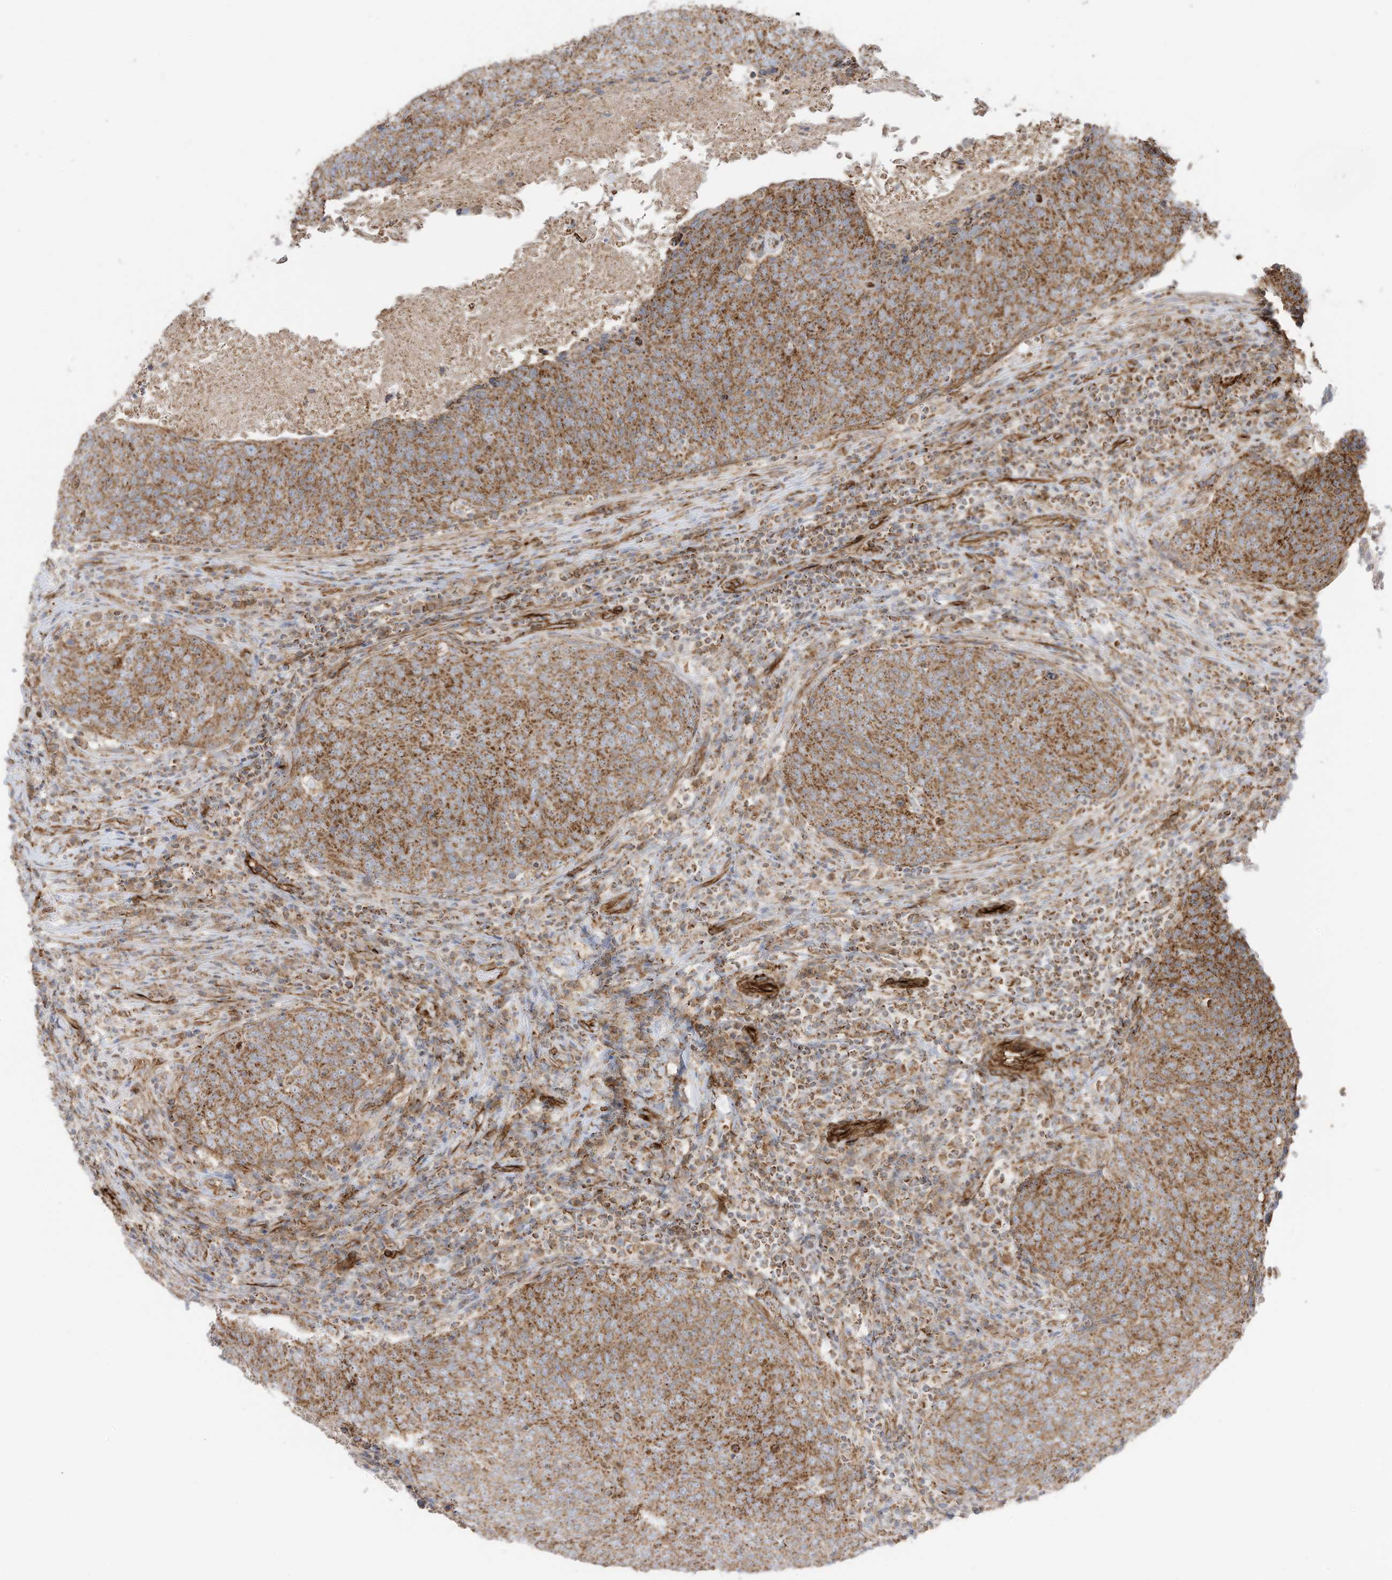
{"staining": {"intensity": "moderate", "quantity": ">75%", "location": "cytoplasmic/membranous"}, "tissue": "head and neck cancer", "cell_type": "Tumor cells", "image_type": "cancer", "snomed": [{"axis": "morphology", "description": "Squamous cell carcinoma, NOS"}, {"axis": "morphology", "description": "Squamous cell carcinoma, metastatic, NOS"}, {"axis": "topography", "description": "Lymph node"}, {"axis": "topography", "description": "Head-Neck"}], "caption": "This is a micrograph of immunohistochemistry (IHC) staining of metastatic squamous cell carcinoma (head and neck), which shows moderate staining in the cytoplasmic/membranous of tumor cells.", "gene": "ABCB7", "patient": {"sex": "male", "age": 62}}